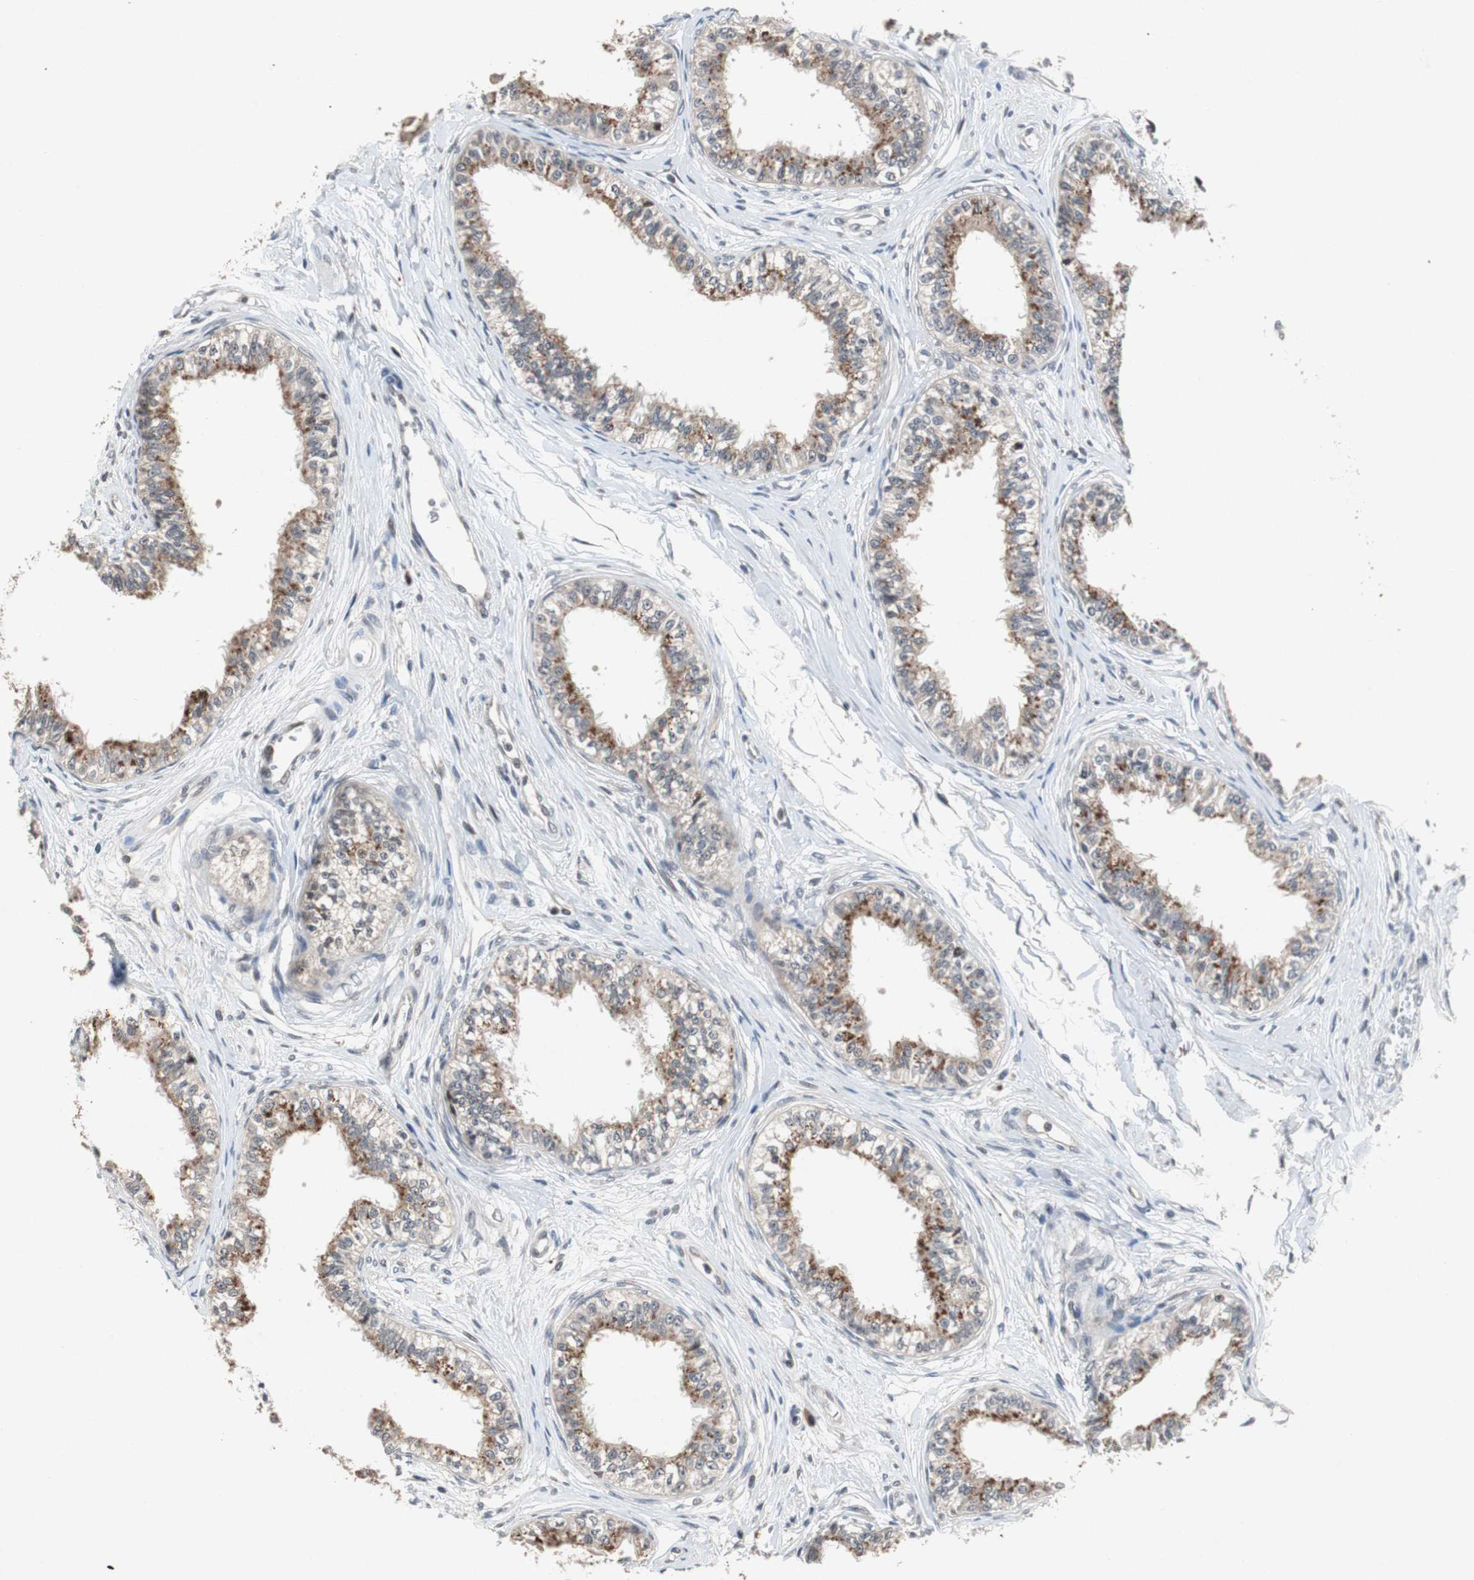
{"staining": {"intensity": "strong", "quantity": "25%-75%", "location": "nuclear"}, "tissue": "epididymis", "cell_type": "Glandular cells", "image_type": "normal", "snomed": [{"axis": "morphology", "description": "Normal tissue, NOS"}, {"axis": "morphology", "description": "Adenocarcinoma, metastatic, NOS"}, {"axis": "topography", "description": "Testis"}, {"axis": "topography", "description": "Epididymis"}], "caption": "The immunohistochemical stain labels strong nuclear expression in glandular cells of normal epididymis.", "gene": "TP63", "patient": {"sex": "male", "age": 26}}